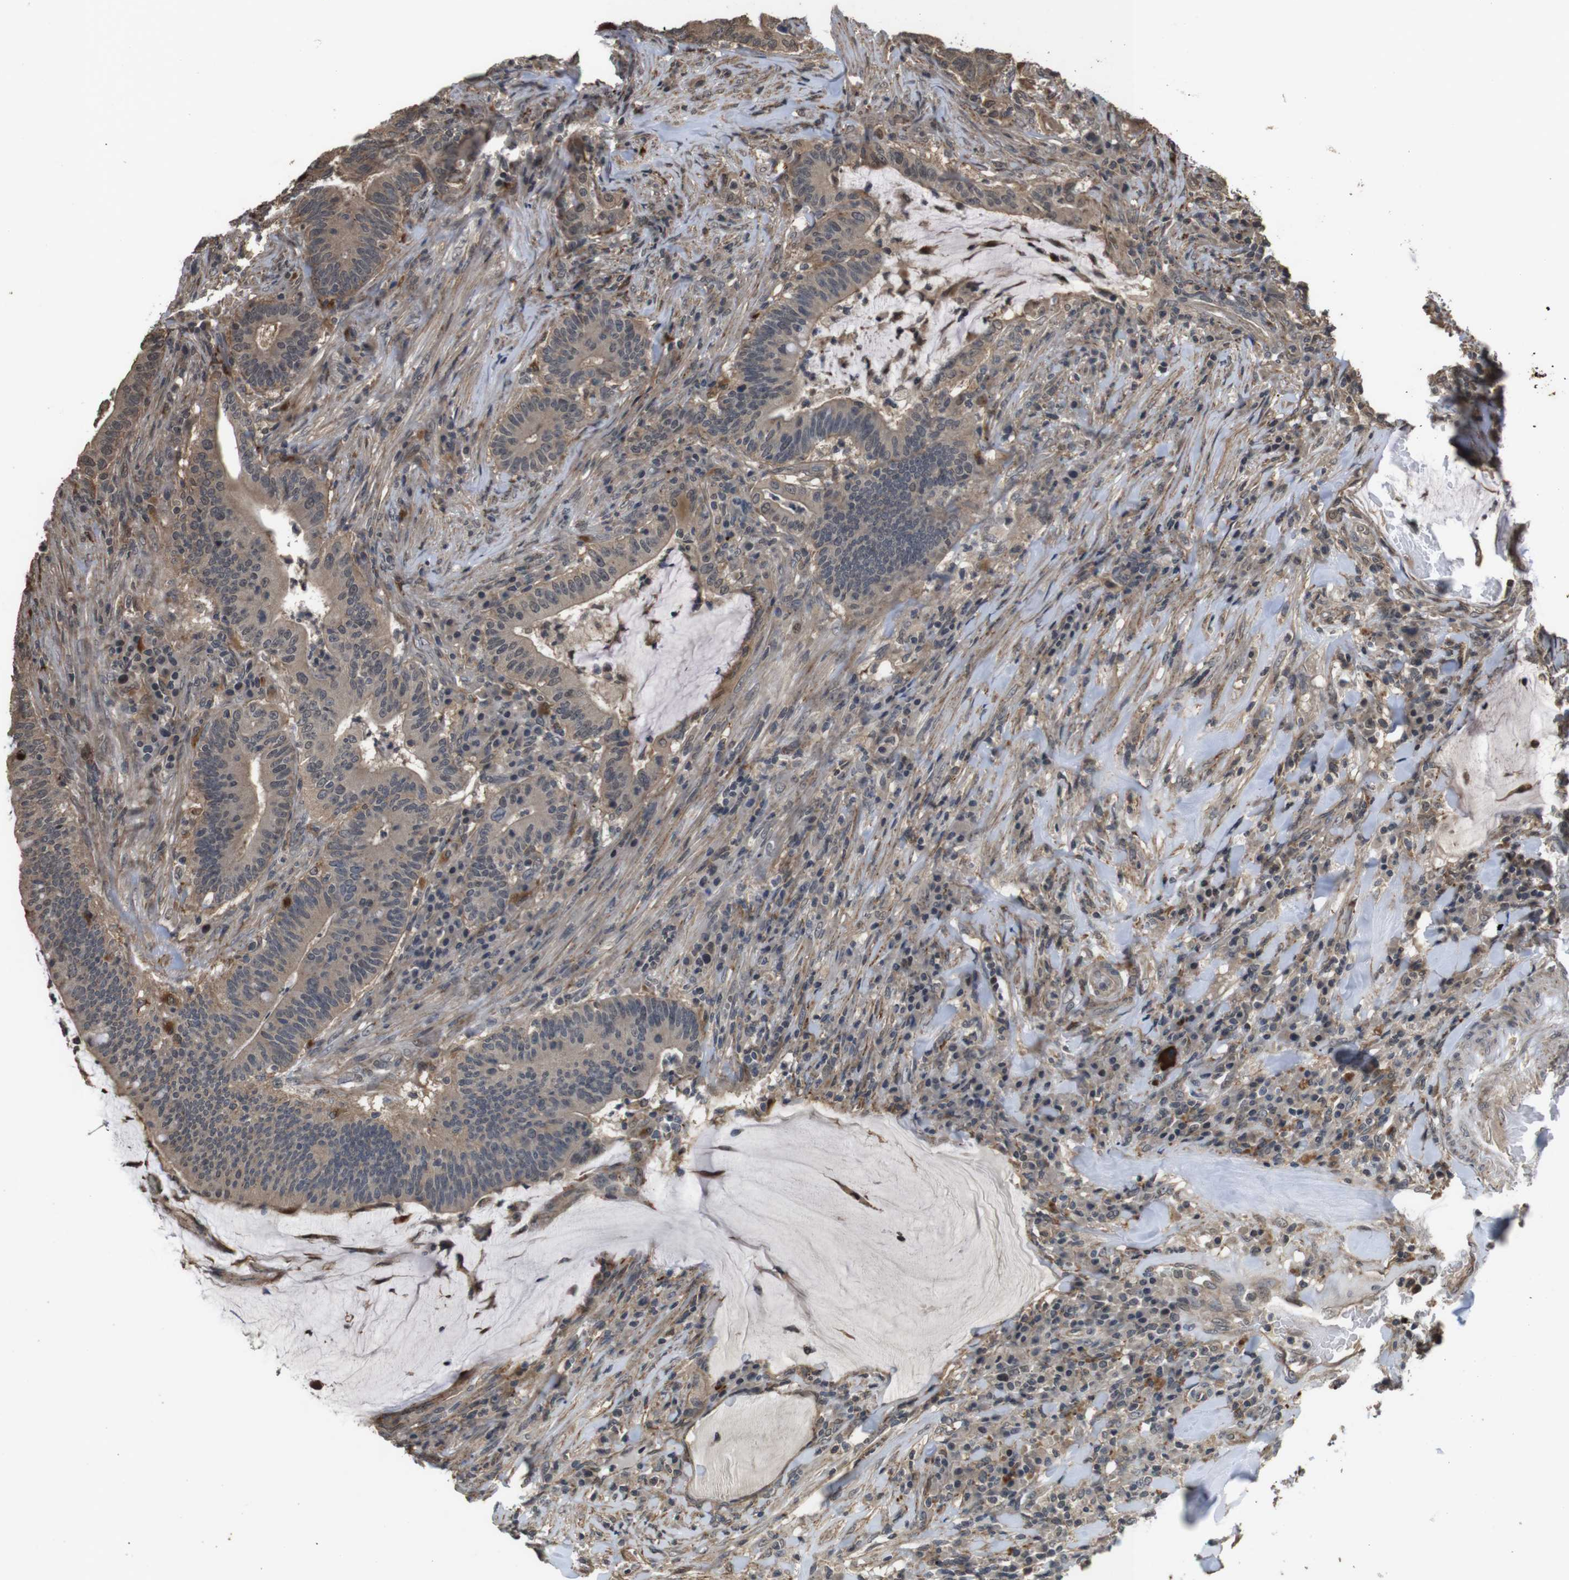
{"staining": {"intensity": "weak", "quantity": ">75%", "location": "cytoplasmic/membranous"}, "tissue": "colorectal cancer", "cell_type": "Tumor cells", "image_type": "cancer", "snomed": [{"axis": "morphology", "description": "Normal tissue, NOS"}, {"axis": "morphology", "description": "Adenocarcinoma, NOS"}, {"axis": "topography", "description": "Colon"}], "caption": "A brown stain labels weak cytoplasmic/membranous expression of a protein in human colorectal cancer (adenocarcinoma) tumor cells. The protein is shown in brown color, while the nuclei are stained blue.", "gene": "FZD10", "patient": {"sex": "female", "age": 66}}